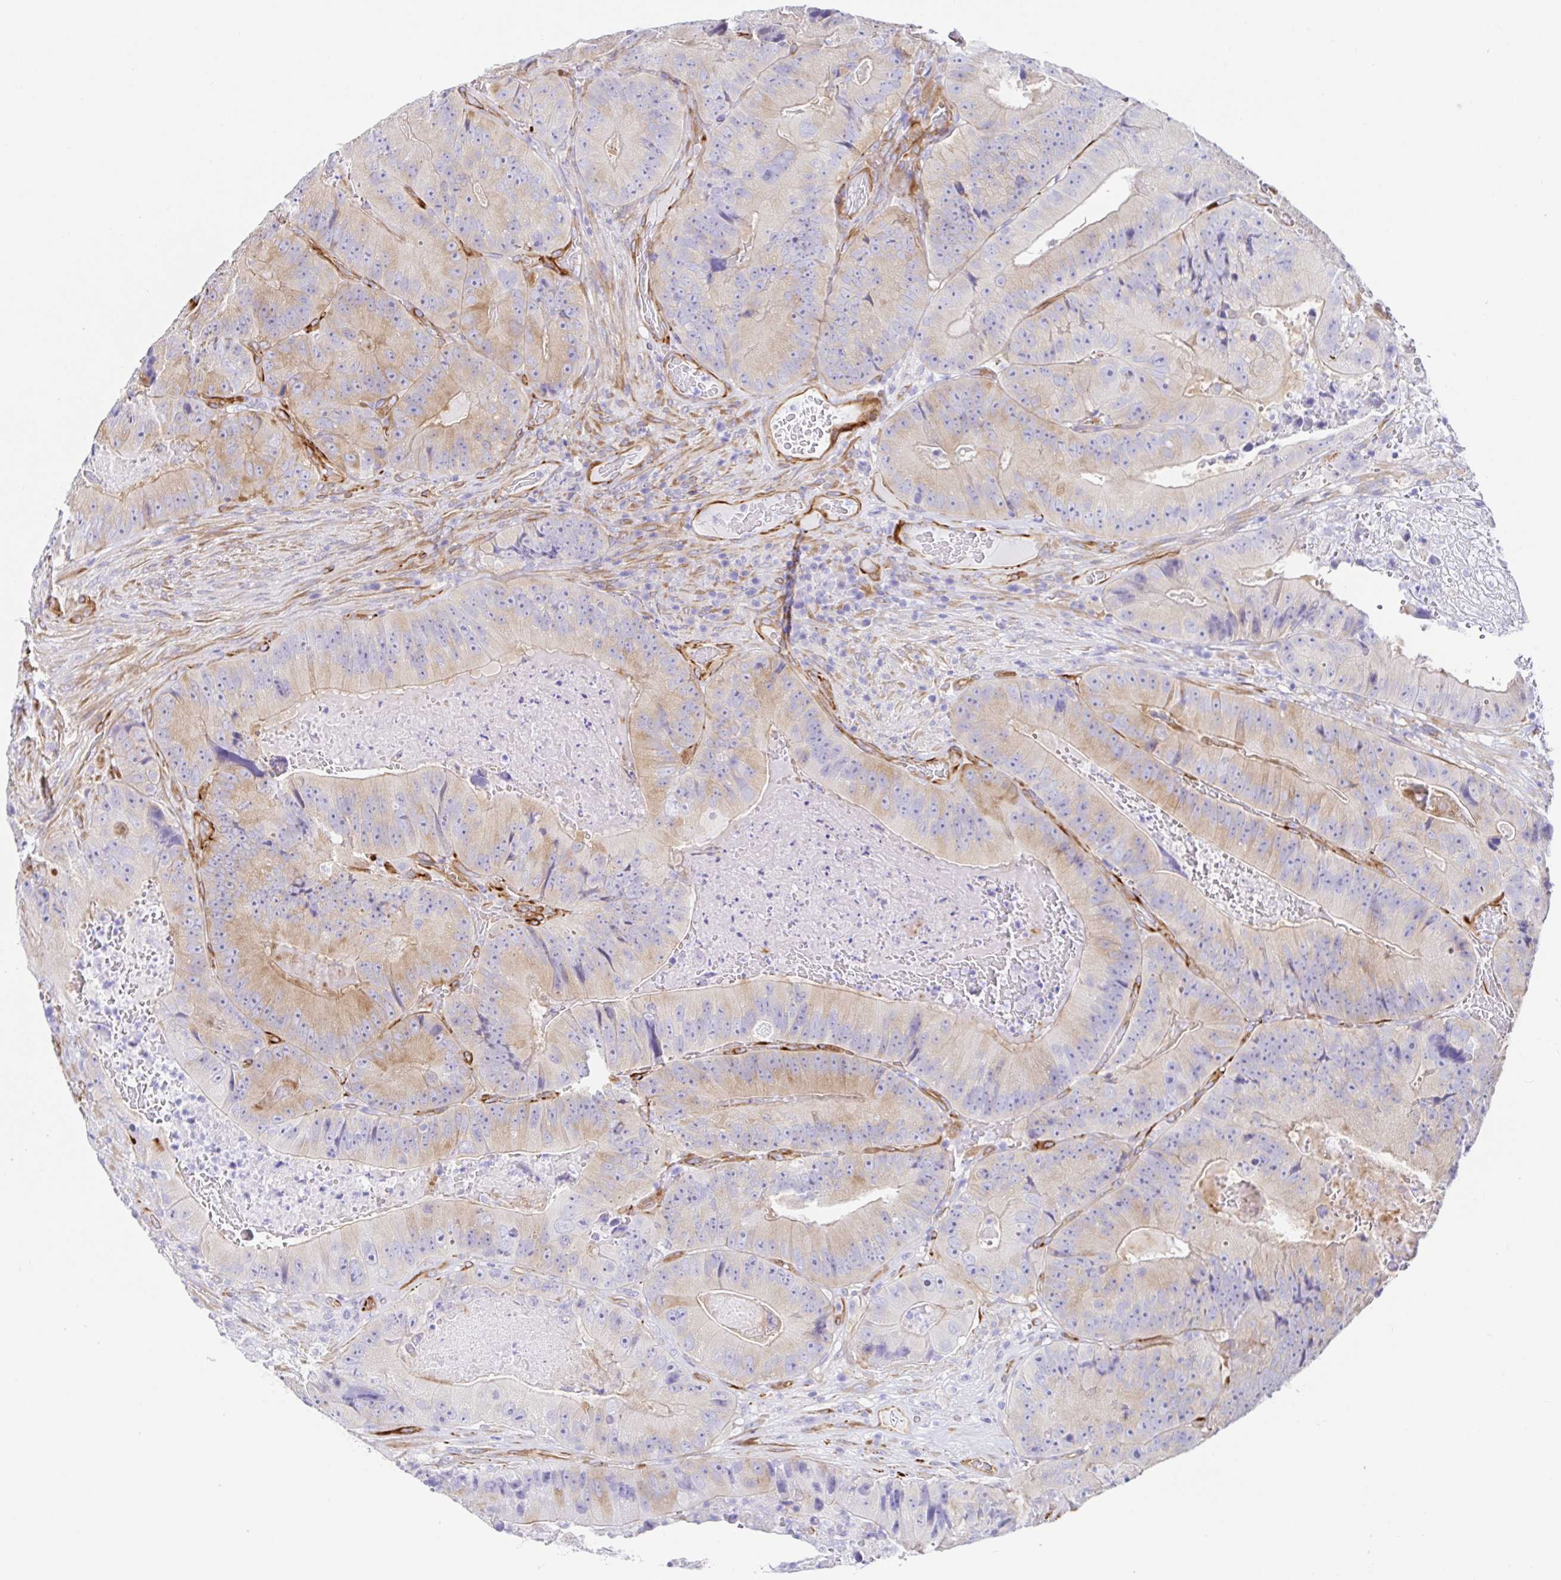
{"staining": {"intensity": "weak", "quantity": "25%-75%", "location": "cytoplasmic/membranous"}, "tissue": "colorectal cancer", "cell_type": "Tumor cells", "image_type": "cancer", "snomed": [{"axis": "morphology", "description": "Adenocarcinoma, NOS"}, {"axis": "topography", "description": "Colon"}], "caption": "Human colorectal cancer (adenocarcinoma) stained for a protein (brown) reveals weak cytoplasmic/membranous positive positivity in about 25%-75% of tumor cells.", "gene": "DOCK1", "patient": {"sex": "female", "age": 86}}